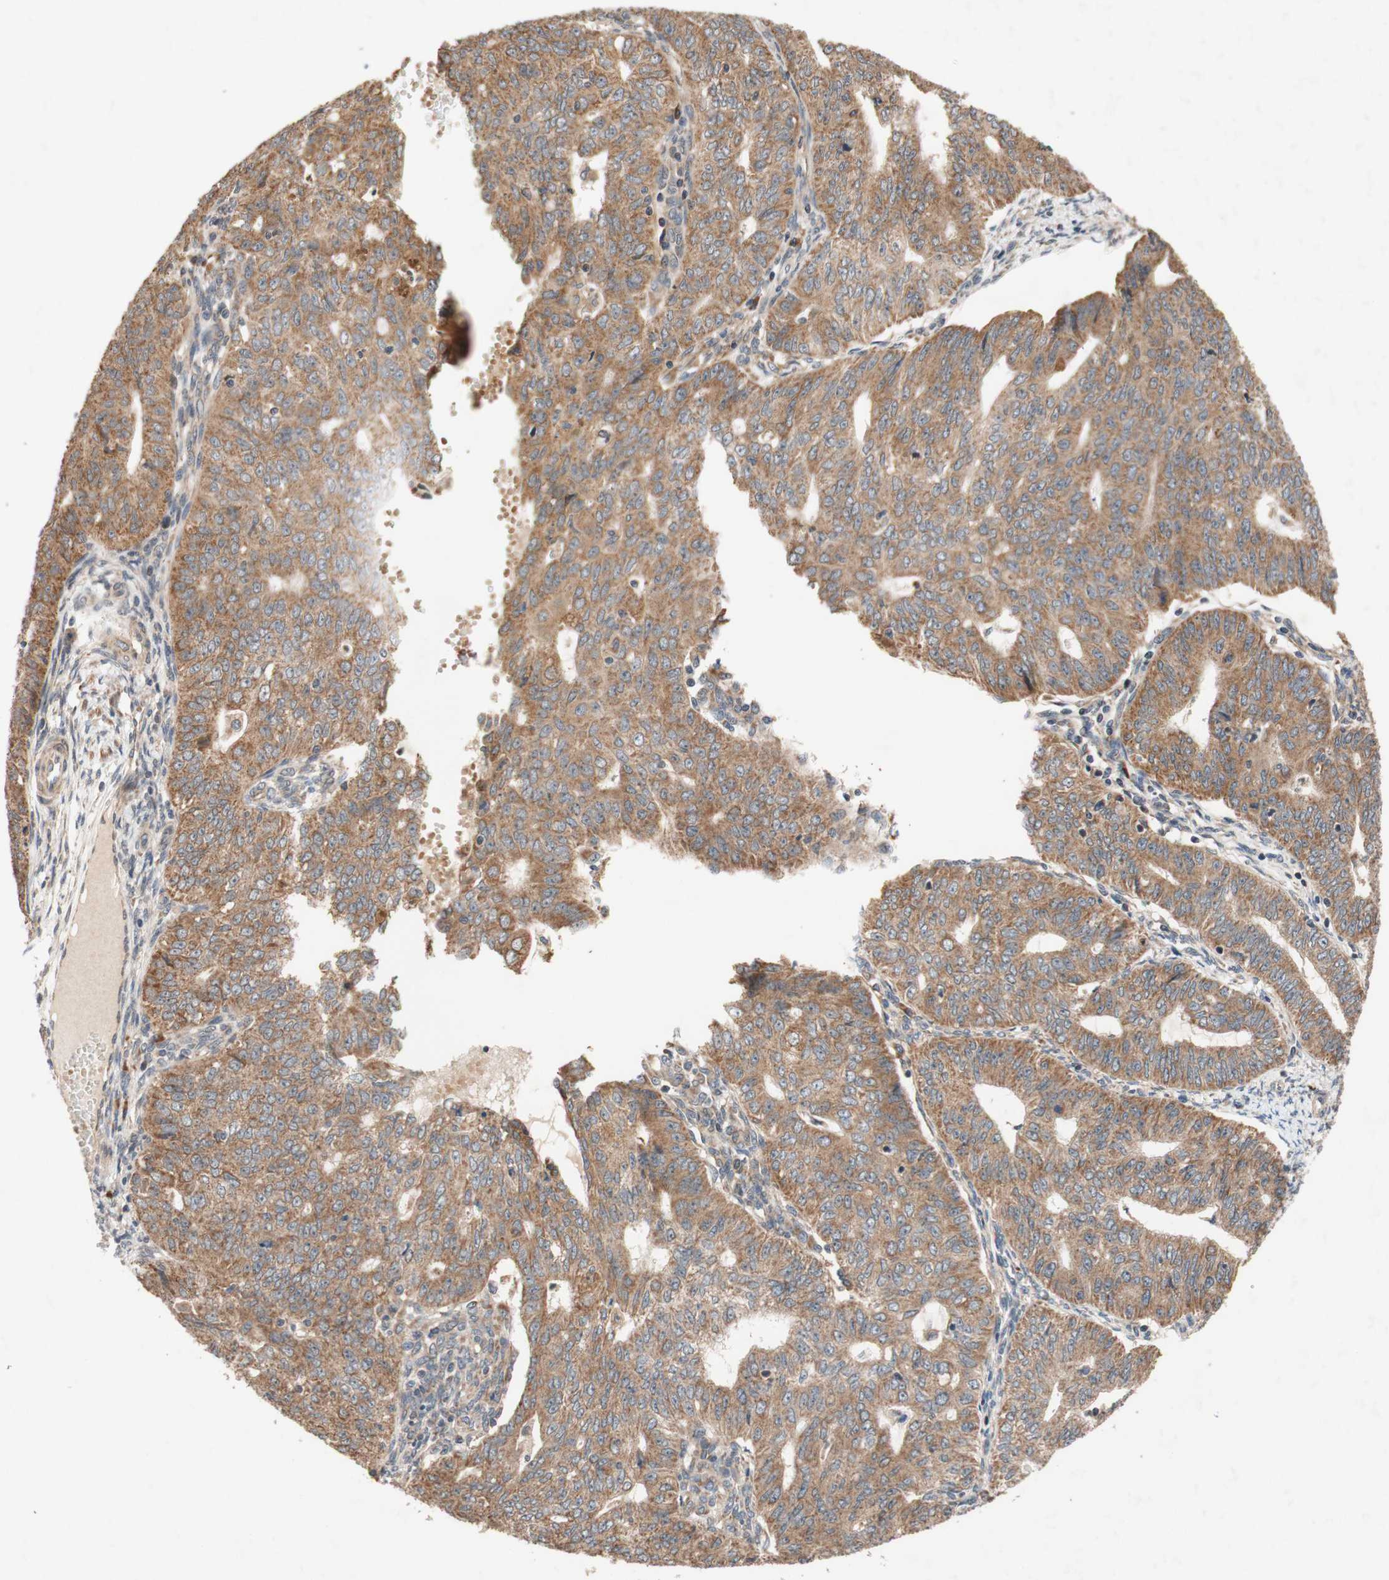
{"staining": {"intensity": "moderate", "quantity": ">75%", "location": "cytoplasmic/membranous"}, "tissue": "endometrial cancer", "cell_type": "Tumor cells", "image_type": "cancer", "snomed": [{"axis": "morphology", "description": "Adenocarcinoma, NOS"}, {"axis": "topography", "description": "Endometrium"}], "caption": "A high-resolution histopathology image shows immunohistochemistry (IHC) staining of endometrial adenocarcinoma, which displays moderate cytoplasmic/membranous positivity in approximately >75% of tumor cells.", "gene": "DDOST", "patient": {"sex": "female", "age": 32}}